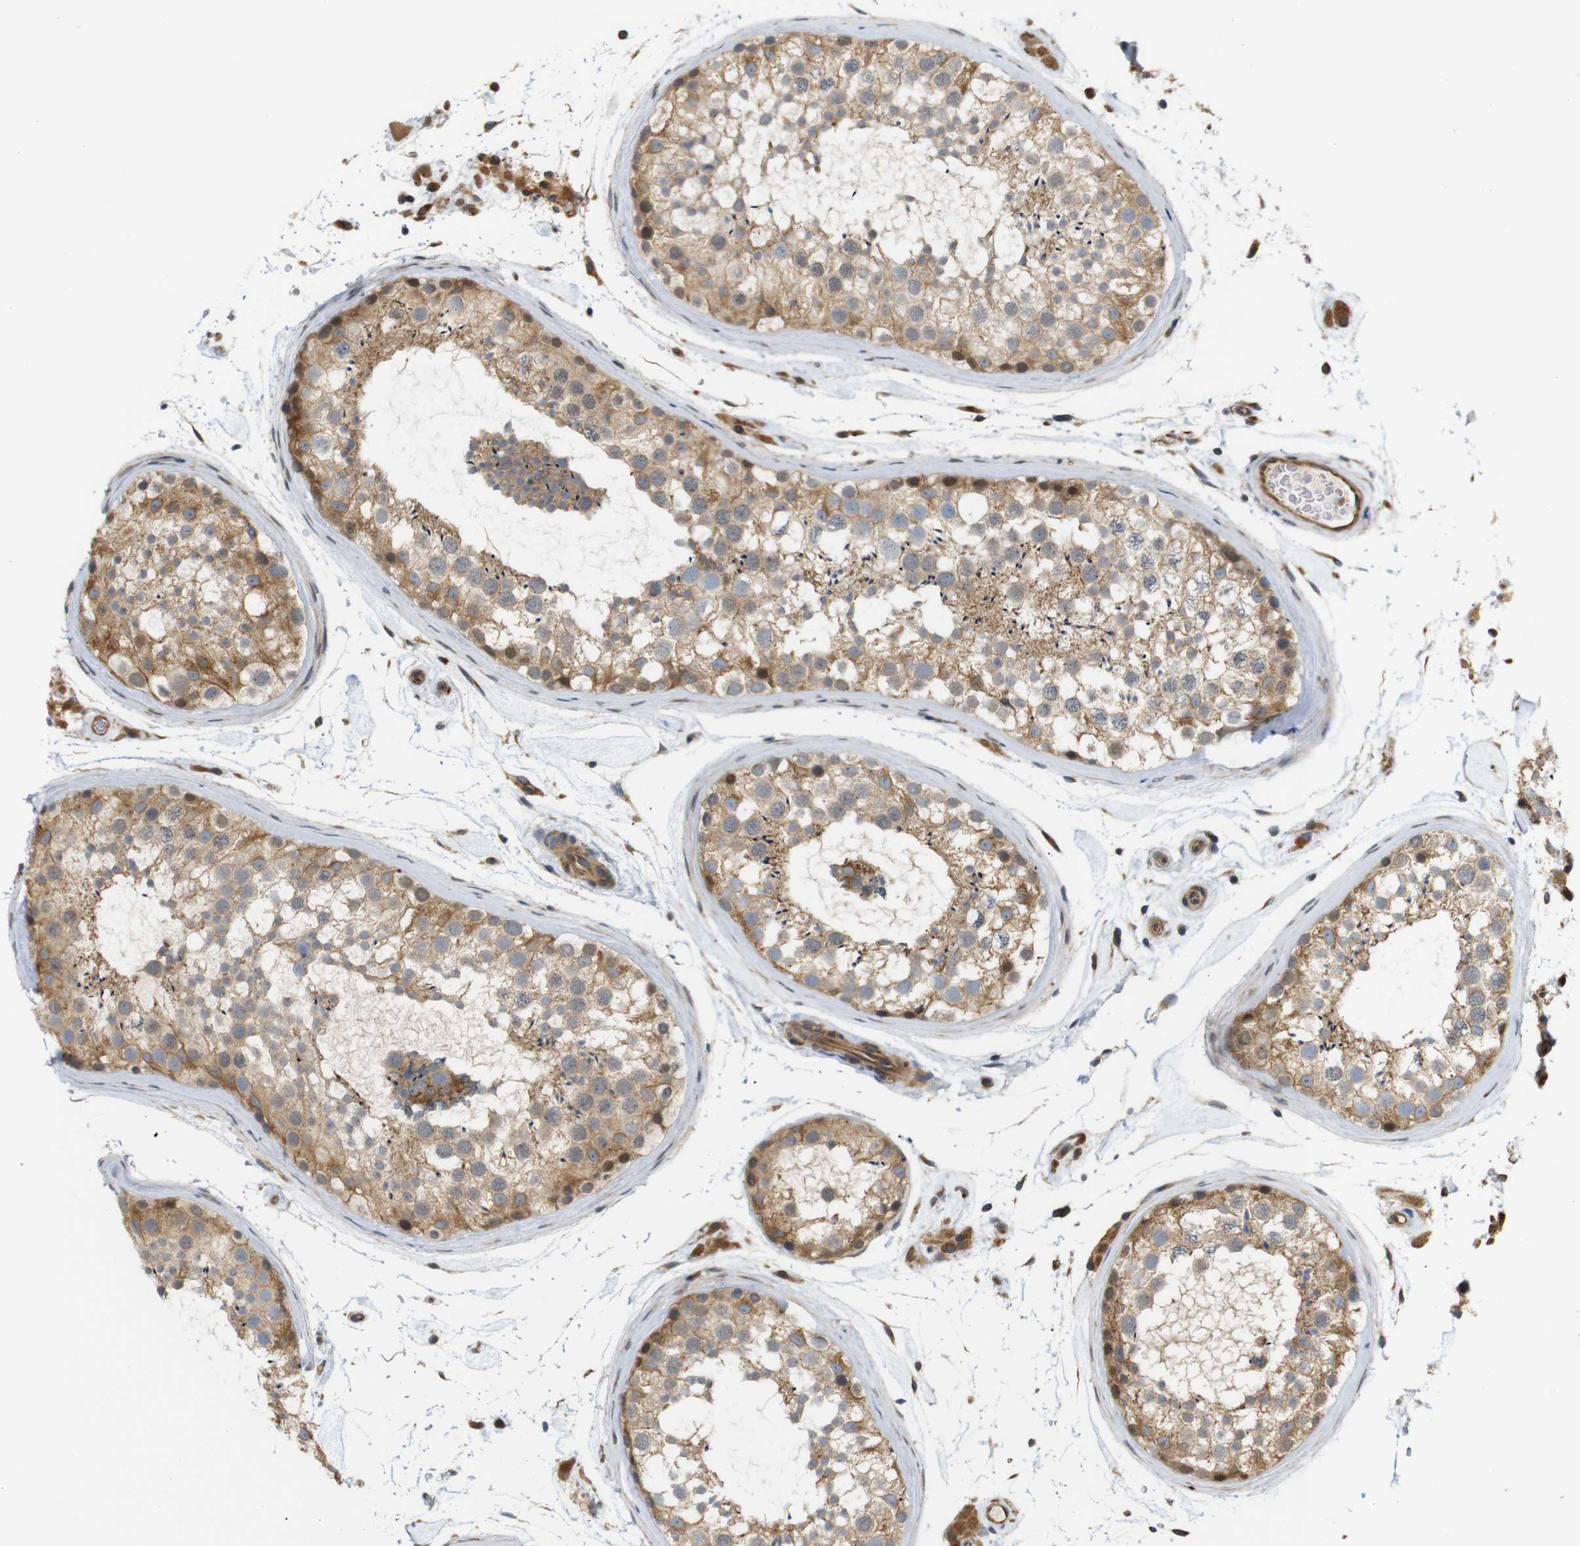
{"staining": {"intensity": "moderate", "quantity": ">75%", "location": "cytoplasmic/membranous,nuclear"}, "tissue": "testis", "cell_type": "Cells in seminiferous ducts", "image_type": "normal", "snomed": [{"axis": "morphology", "description": "Normal tissue, NOS"}, {"axis": "topography", "description": "Testis"}], "caption": "This is a micrograph of IHC staining of normal testis, which shows moderate positivity in the cytoplasmic/membranous,nuclear of cells in seminiferous ducts.", "gene": "RPTOR", "patient": {"sex": "male", "age": 46}}